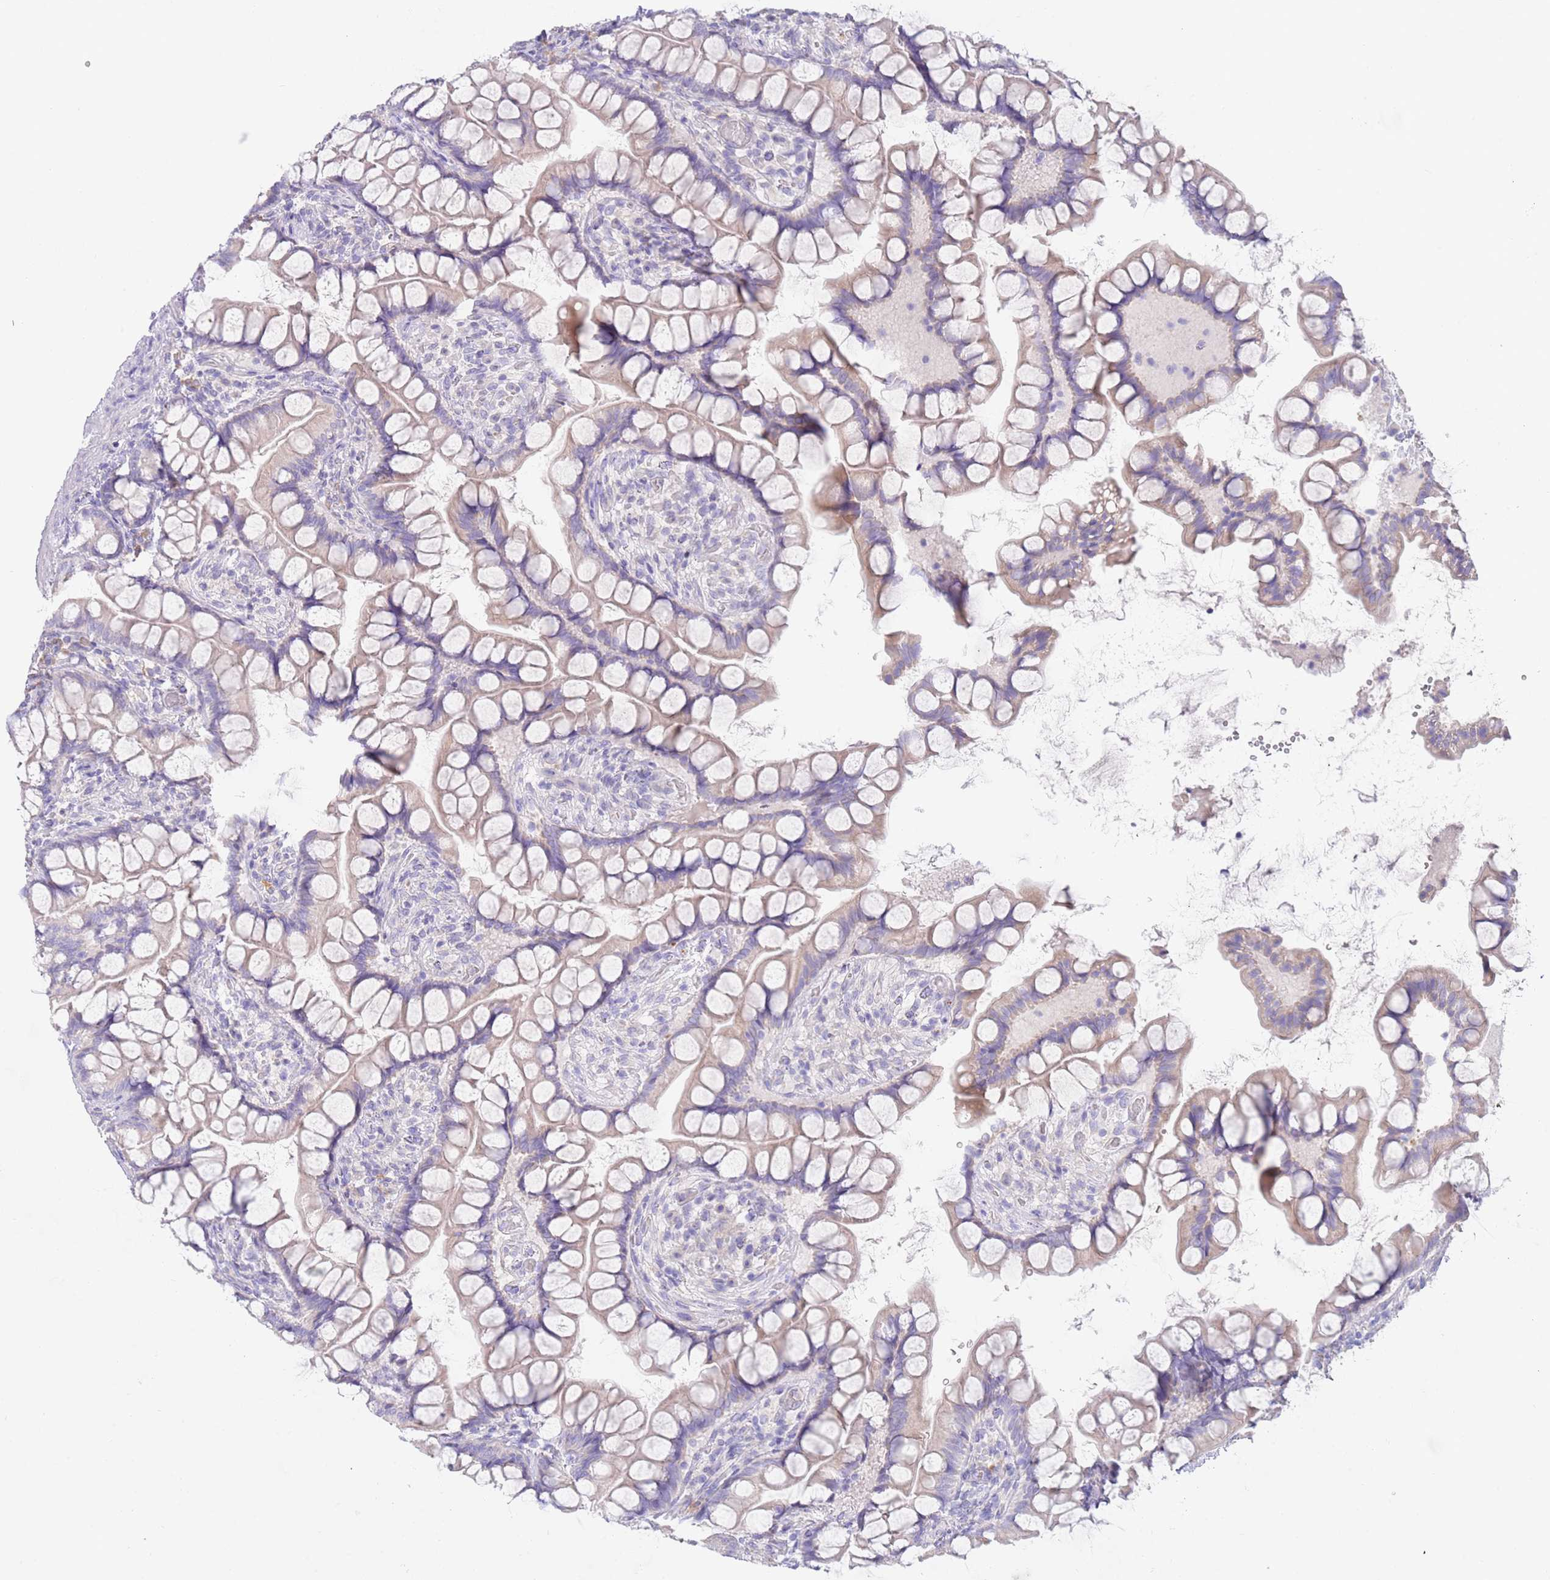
{"staining": {"intensity": "weak", "quantity": "<25%", "location": "cytoplasmic/membranous"}, "tissue": "small intestine", "cell_type": "Glandular cells", "image_type": "normal", "snomed": [{"axis": "morphology", "description": "Normal tissue, NOS"}, {"axis": "topography", "description": "Small intestine"}], "caption": "Immunohistochemistry (IHC) of unremarkable small intestine shows no positivity in glandular cells.", "gene": "CCDC149", "patient": {"sex": "male", "age": 70}}